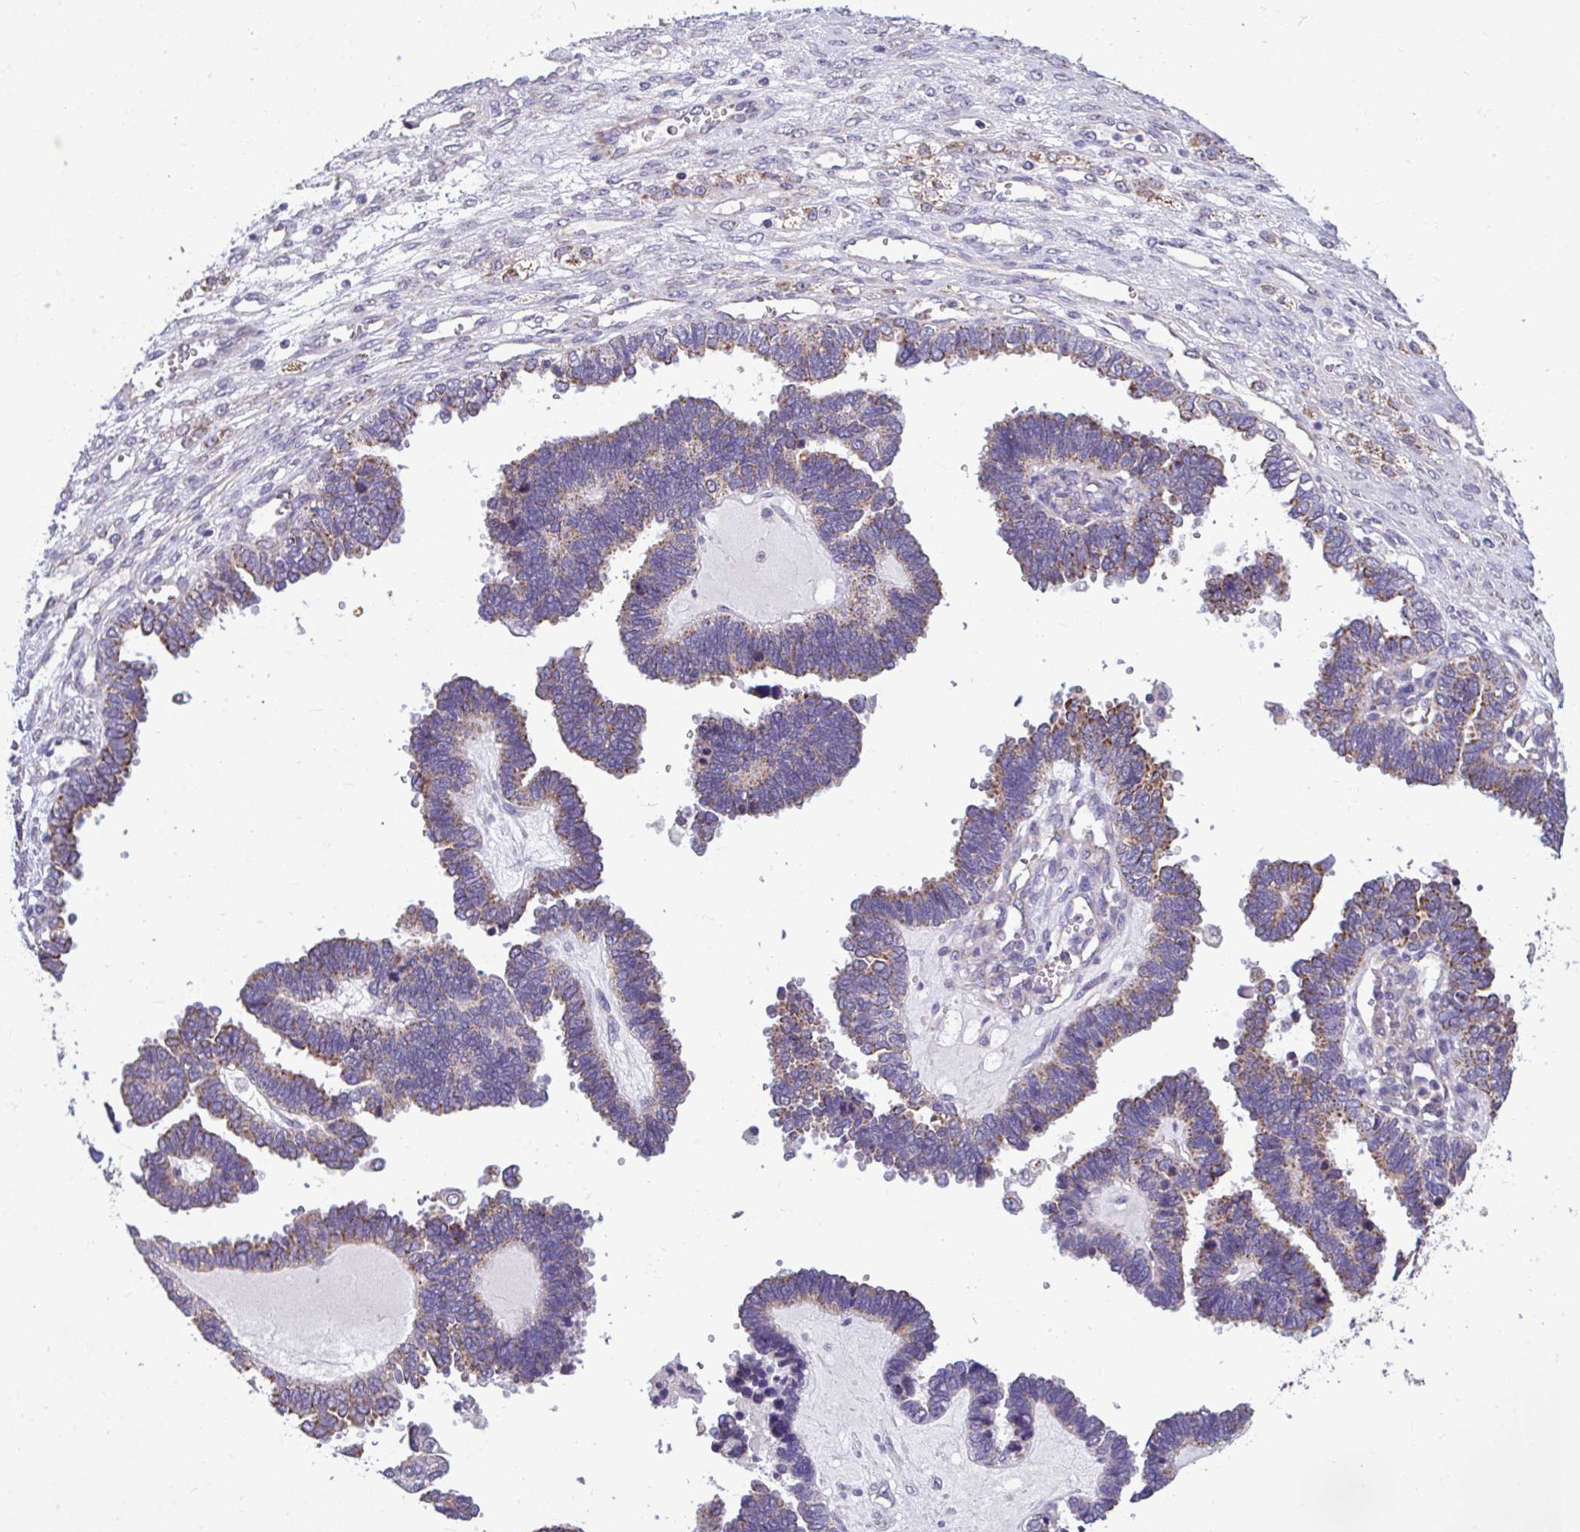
{"staining": {"intensity": "moderate", "quantity": "<25%", "location": "cytoplasmic/membranous"}, "tissue": "ovarian cancer", "cell_type": "Tumor cells", "image_type": "cancer", "snomed": [{"axis": "morphology", "description": "Cystadenocarcinoma, serous, NOS"}, {"axis": "topography", "description": "Ovary"}], "caption": "Protein staining of ovarian serous cystadenocarcinoma tissue exhibits moderate cytoplasmic/membranous positivity in about <25% of tumor cells.", "gene": "SARS2", "patient": {"sex": "female", "age": 51}}